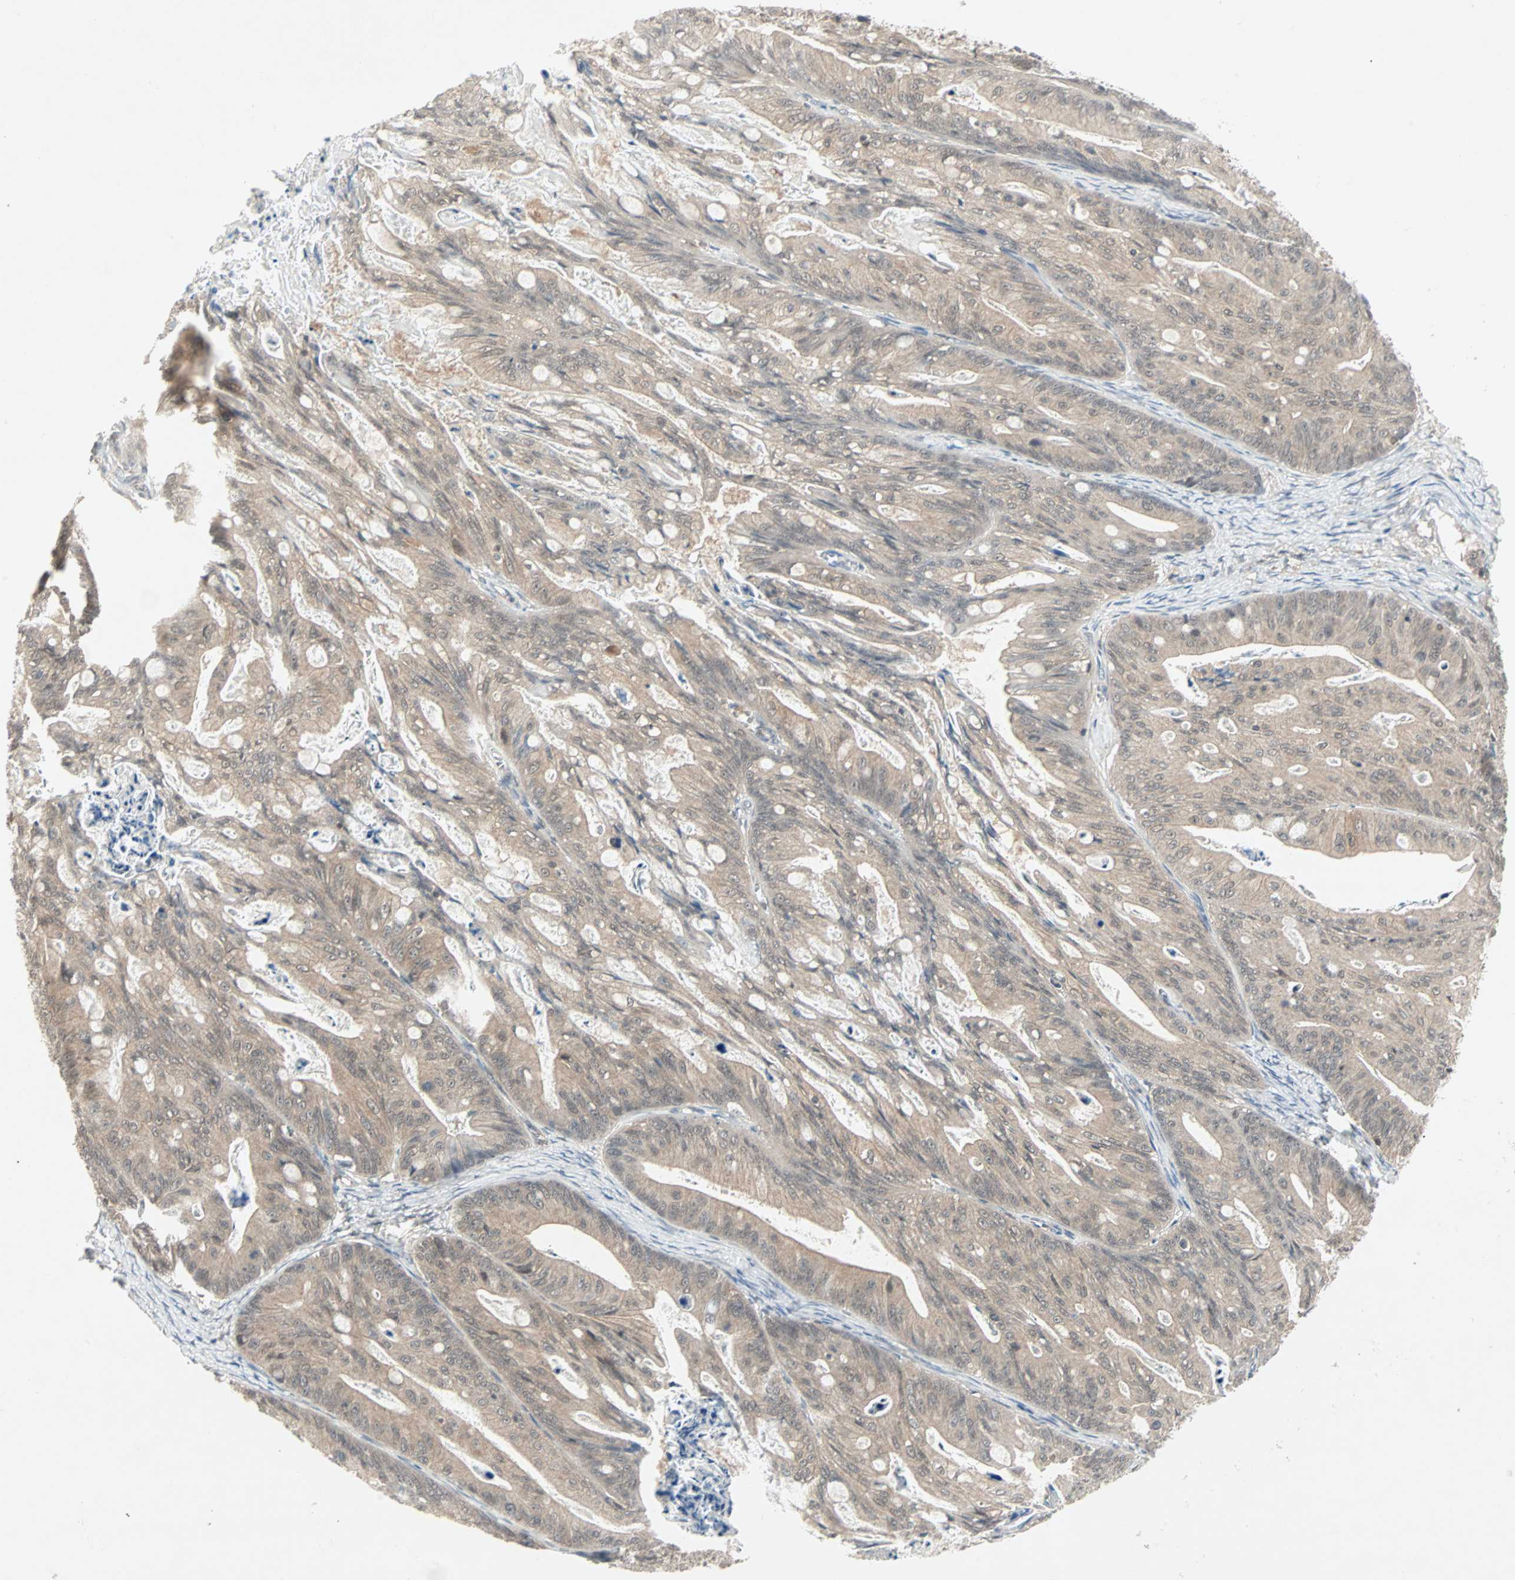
{"staining": {"intensity": "weak", "quantity": ">75%", "location": "cytoplasmic/membranous"}, "tissue": "ovarian cancer", "cell_type": "Tumor cells", "image_type": "cancer", "snomed": [{"axis": "morphology", "description": "Cystadenocarcinoma, mucinous, NOS"}, {"axis": "topography", "description": "Ovary"}], "caption": "Immunohistochemical staining of human mucinous cystadenocarcinoma (ovarian) shows weak cytoplasmic/membranous protein staining in about >75% of tumor cells.", "gene": "PTPA", "patient": {"sex": "female", "age": 37}}